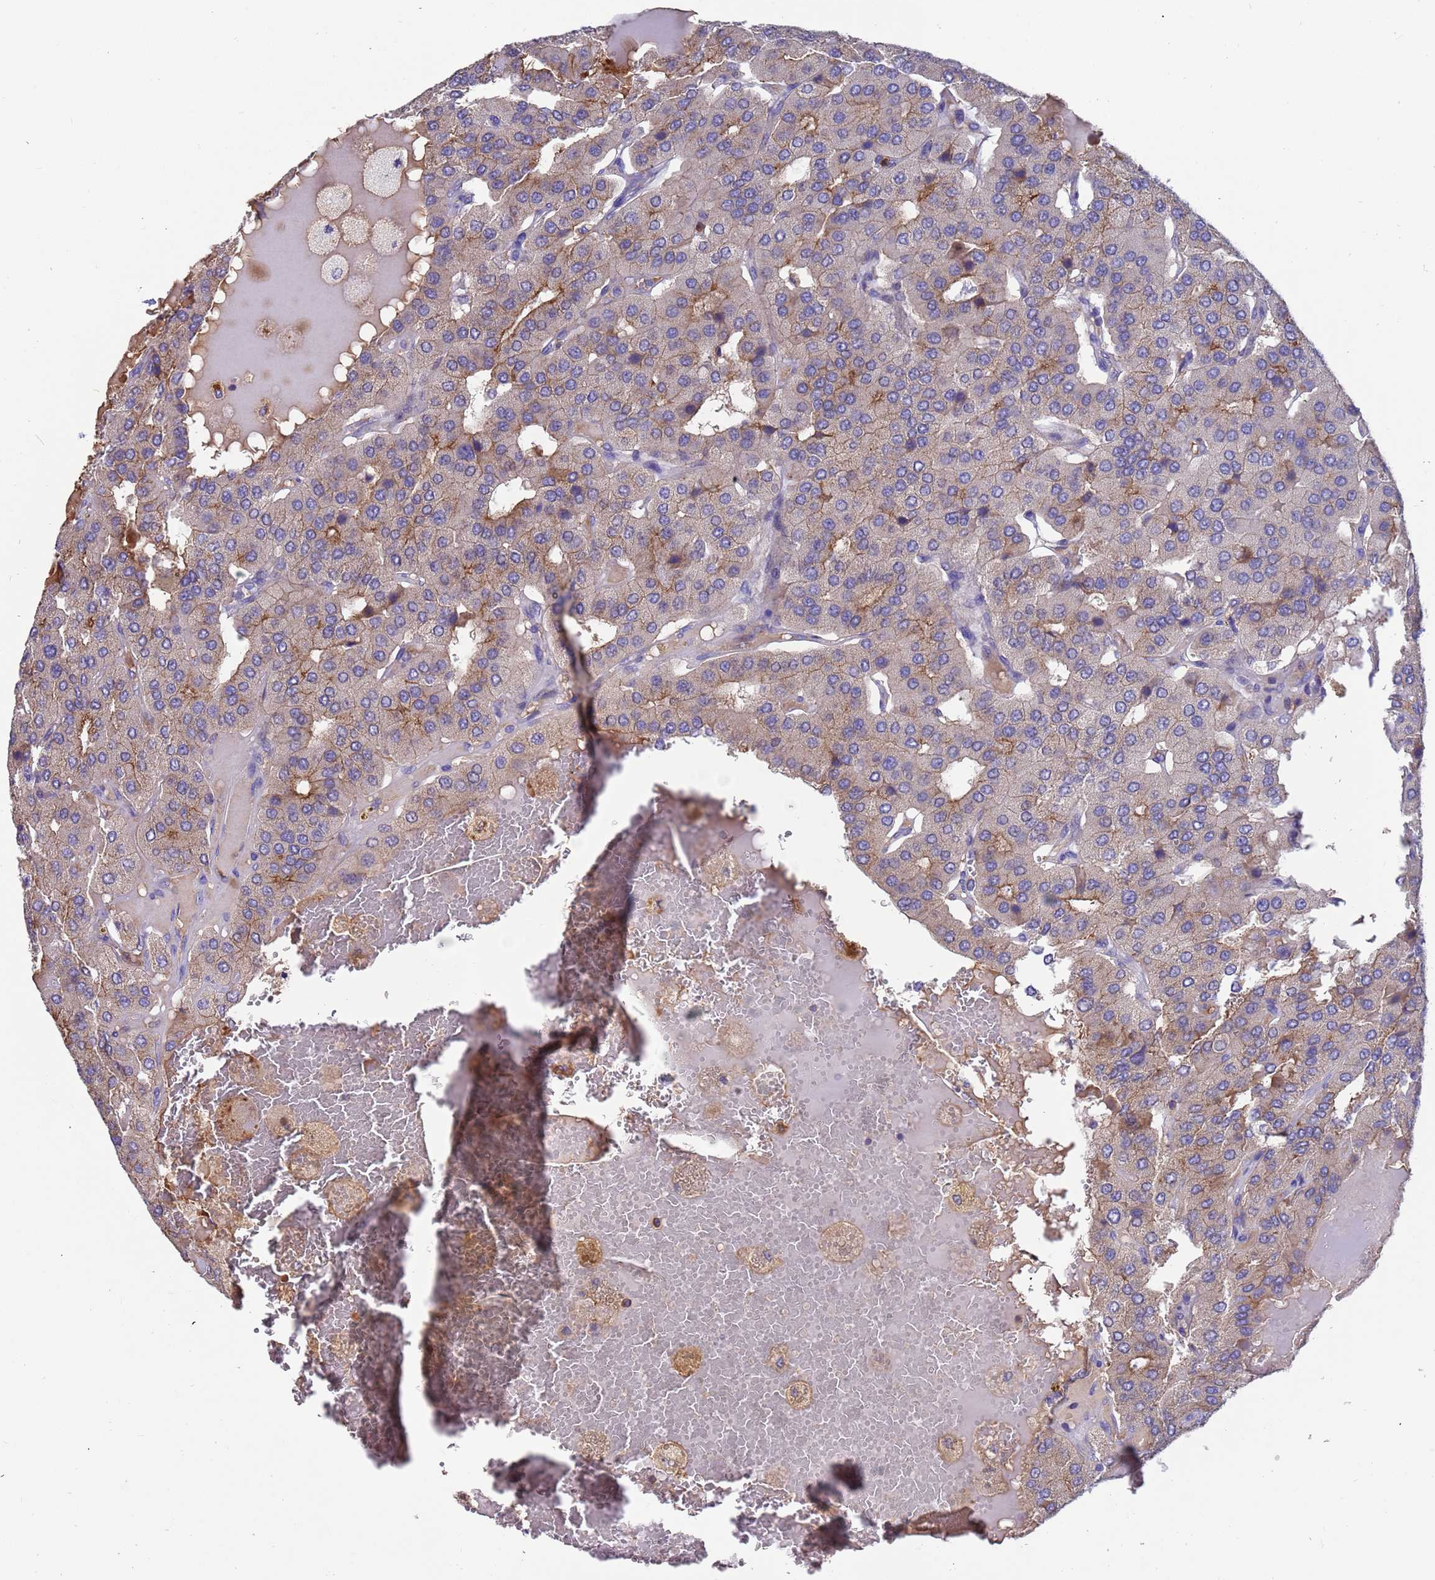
{"staining": {"intensity": "moderate", "quantity": "<25%", "location": "cytoplasmic/membranous"}, "tissue": "parathyroid gland", "cell_type": "Glandular cells", "image_type": "normal", "snomed": [{"axis": "morphology", "description": "Normal tissue, NOS"}, {"axis": "morphology", "description": "Adenoma, NOS"}, {"axis": "topography", "description": "Parathyroid gland"}], "caption": "Immunohistochemical staining of normal human parathyroid gland reveals moderate cytoplasmic/membranous protein staining in about <25% of glandular cells.", "gene": "AMPD3", "patient": {"sex": "female", "age": 86}}